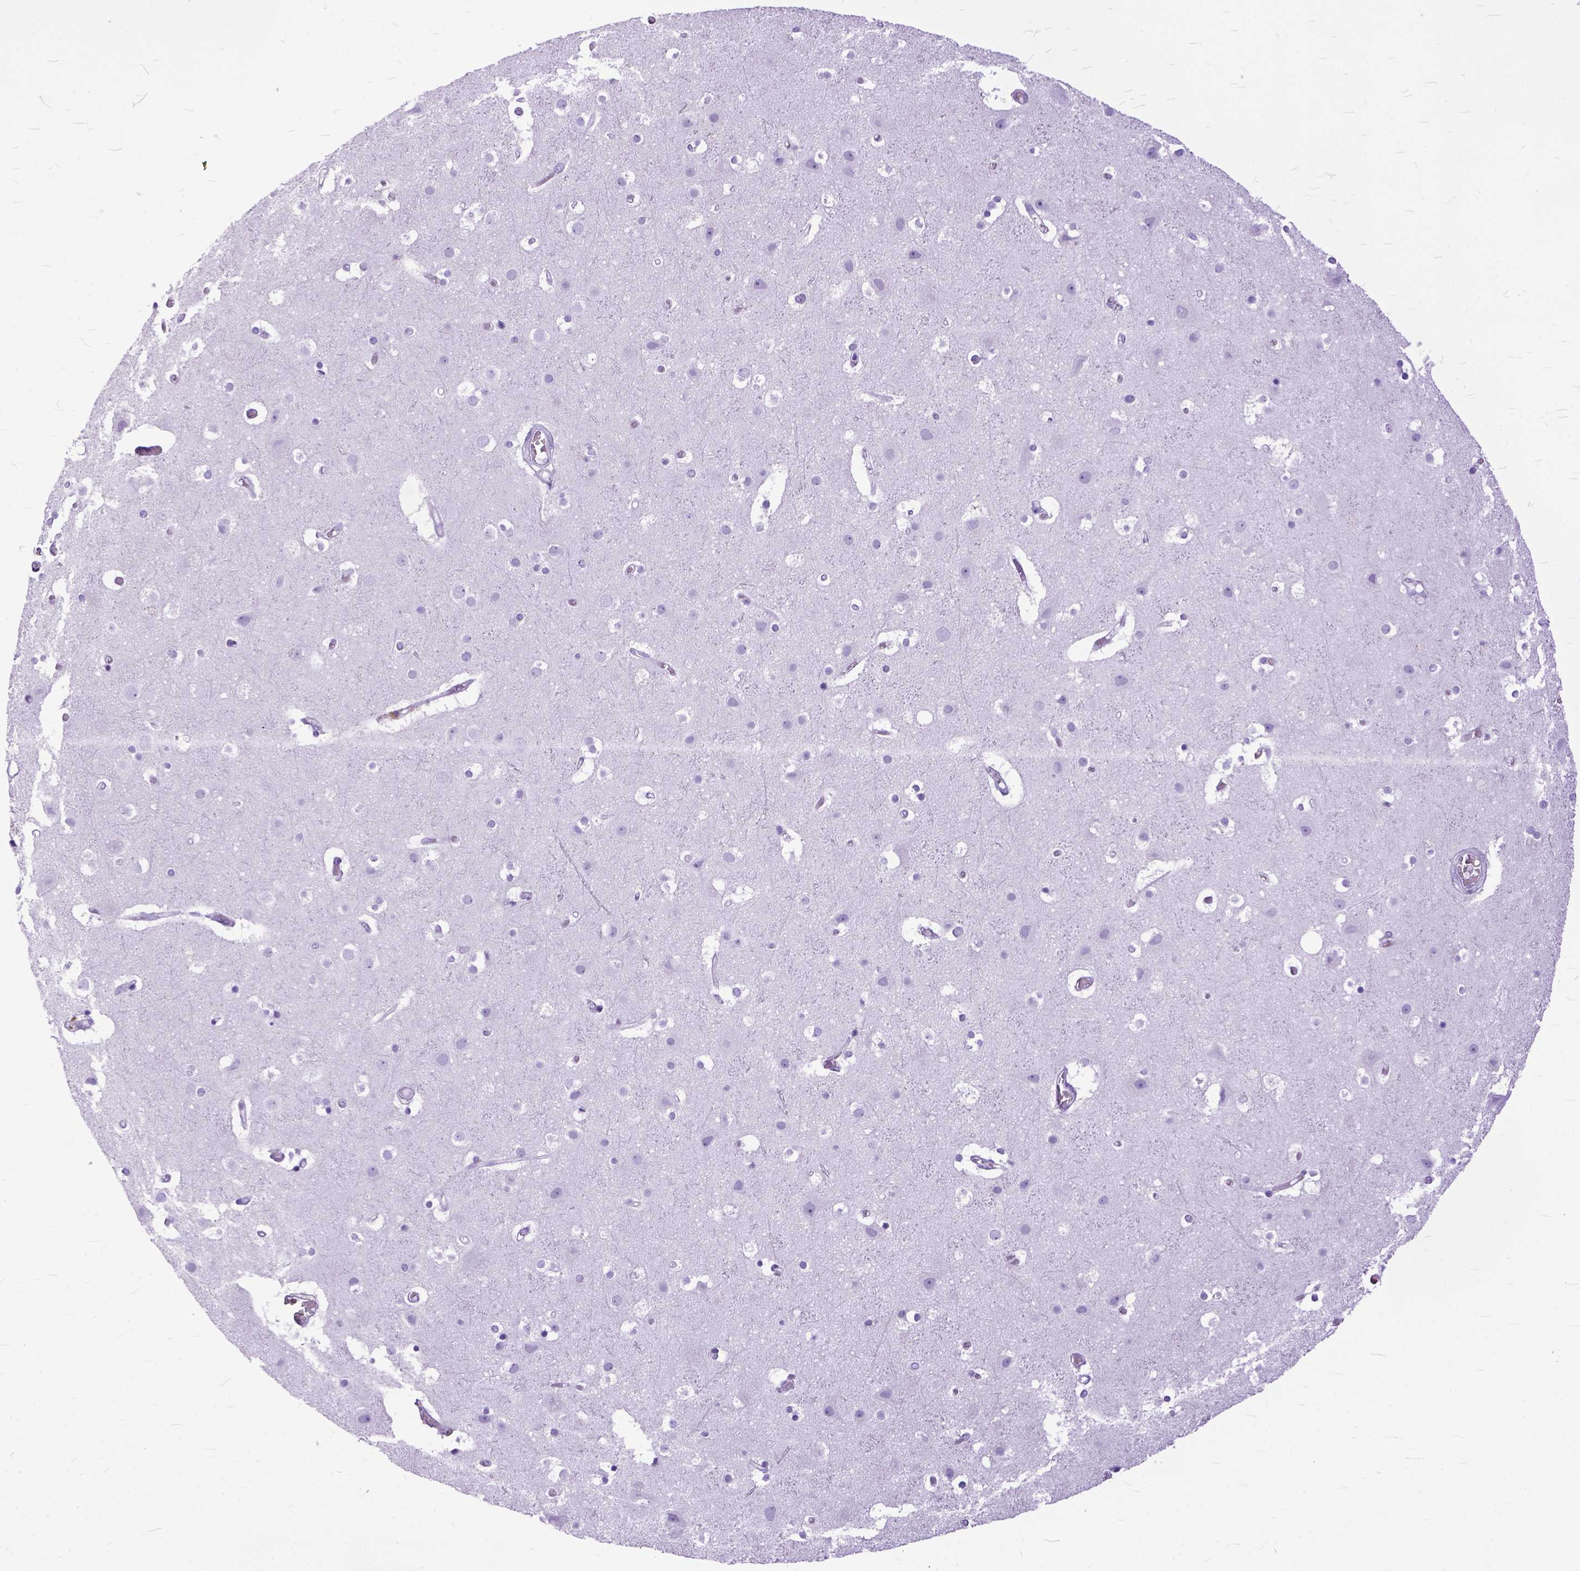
{"staining": {"intensity": "negative", "quantity": "none", "location": "none"}, "tissue": "cerebral cortex", "cell_type": "Endothelial cells", "image_type": "normal", "snomed": [{"axis": "morphology", "description": "Normal tissue, NOS"}, {"axis": "topography", "description": "Cerebral cortex"}], "caption": "Photomicrograph shows no significant protein positivity in endothelial cells of unremarkable cerebral cortex.", "gene": "GNGT1", "patient": {"sex": "female", "age": 52}}